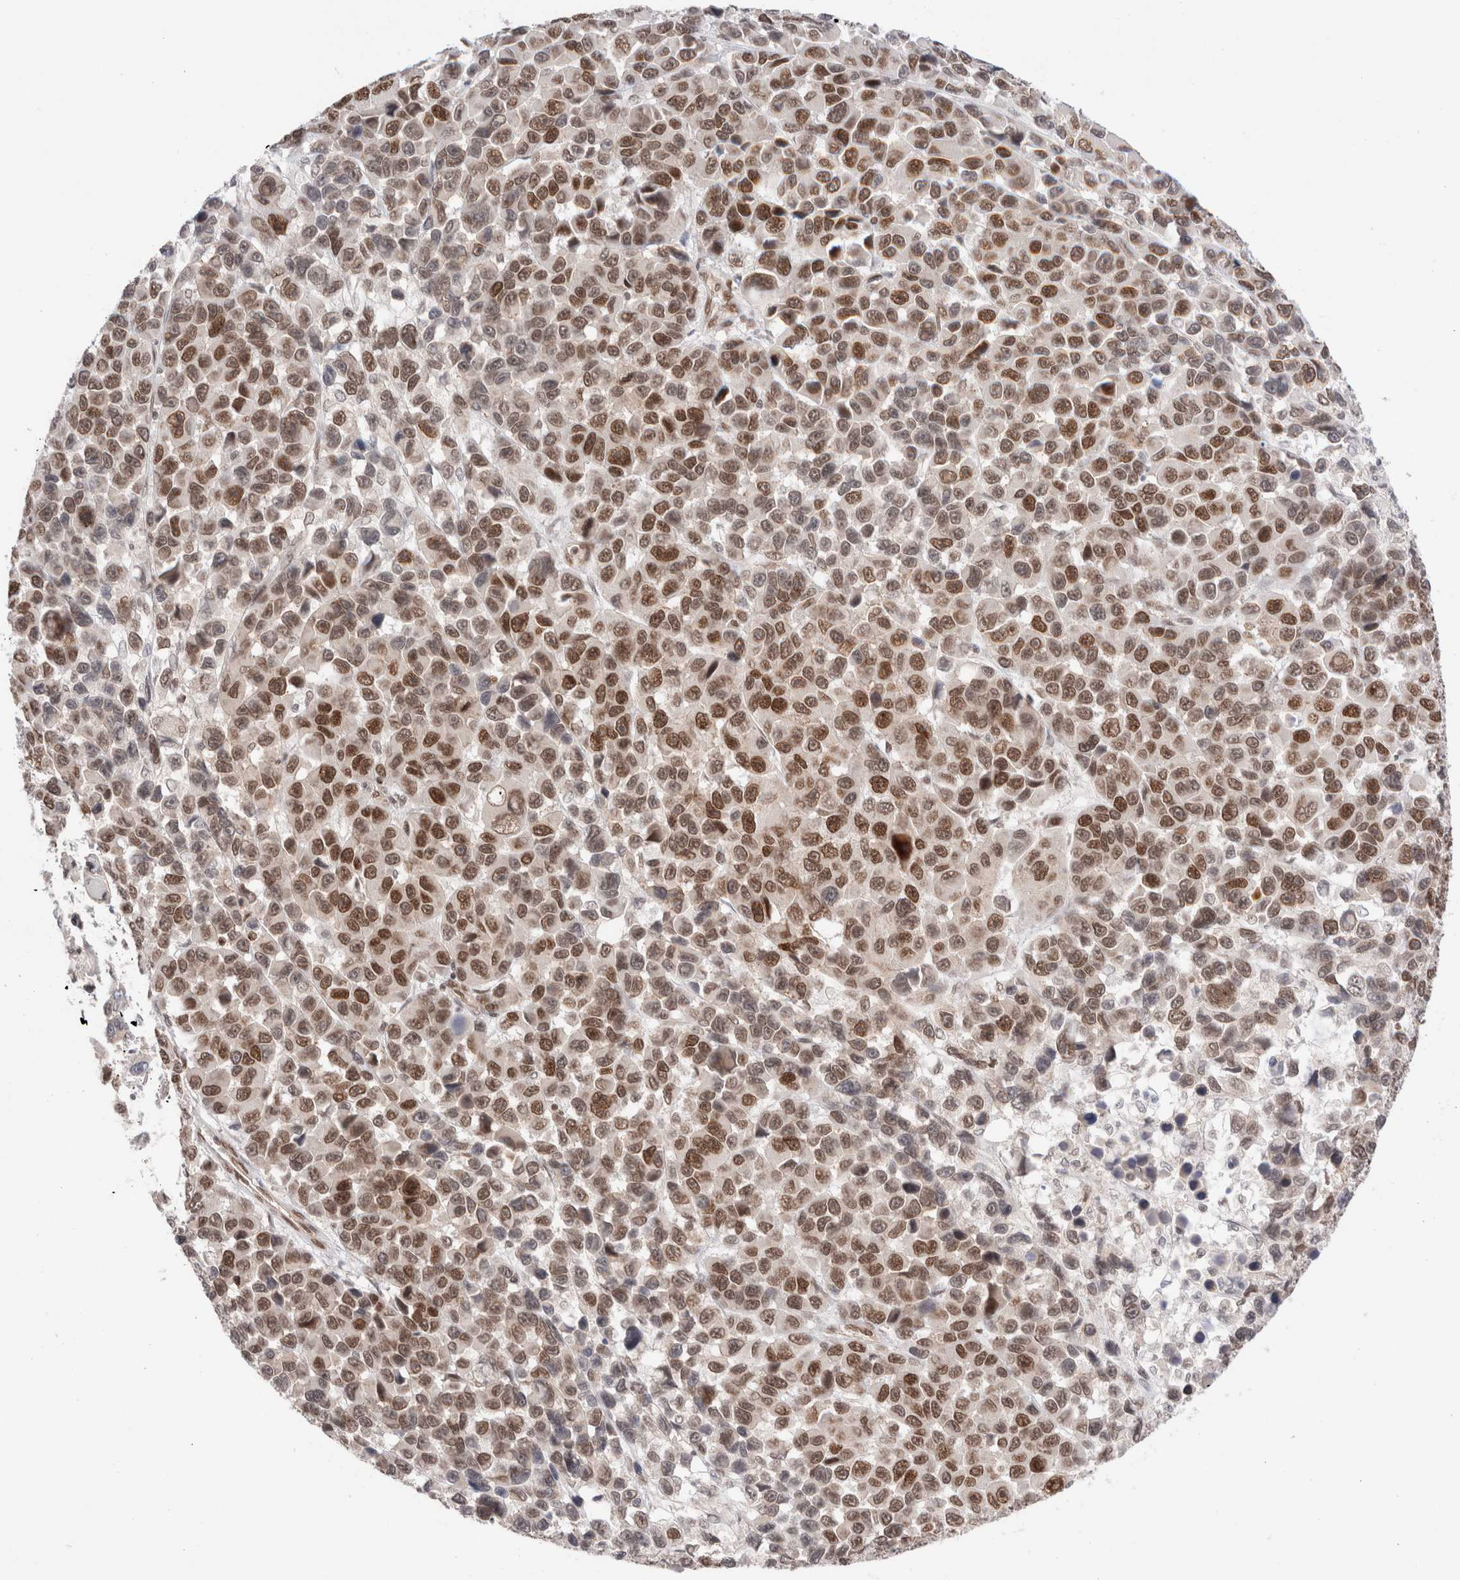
{"staining": {"intensity": "moderate", "quantity": ">75%", "location": "nuclear"}, "tissue": "melanoma", "cell_type": "Tumor cells", "image_type": "cancer", "snomed": [{"axis": "morphology", "description": "Malignant melanoma, NOS"}, {"axis": "topography", "description": "Skin"}], "caption": "Protein analysis of melanoma tissue shows moderate nuclear expression in about >75% of tumor cells.", "gene": "GATAD2A", "patient": {"sex": "male", "age": 53}}